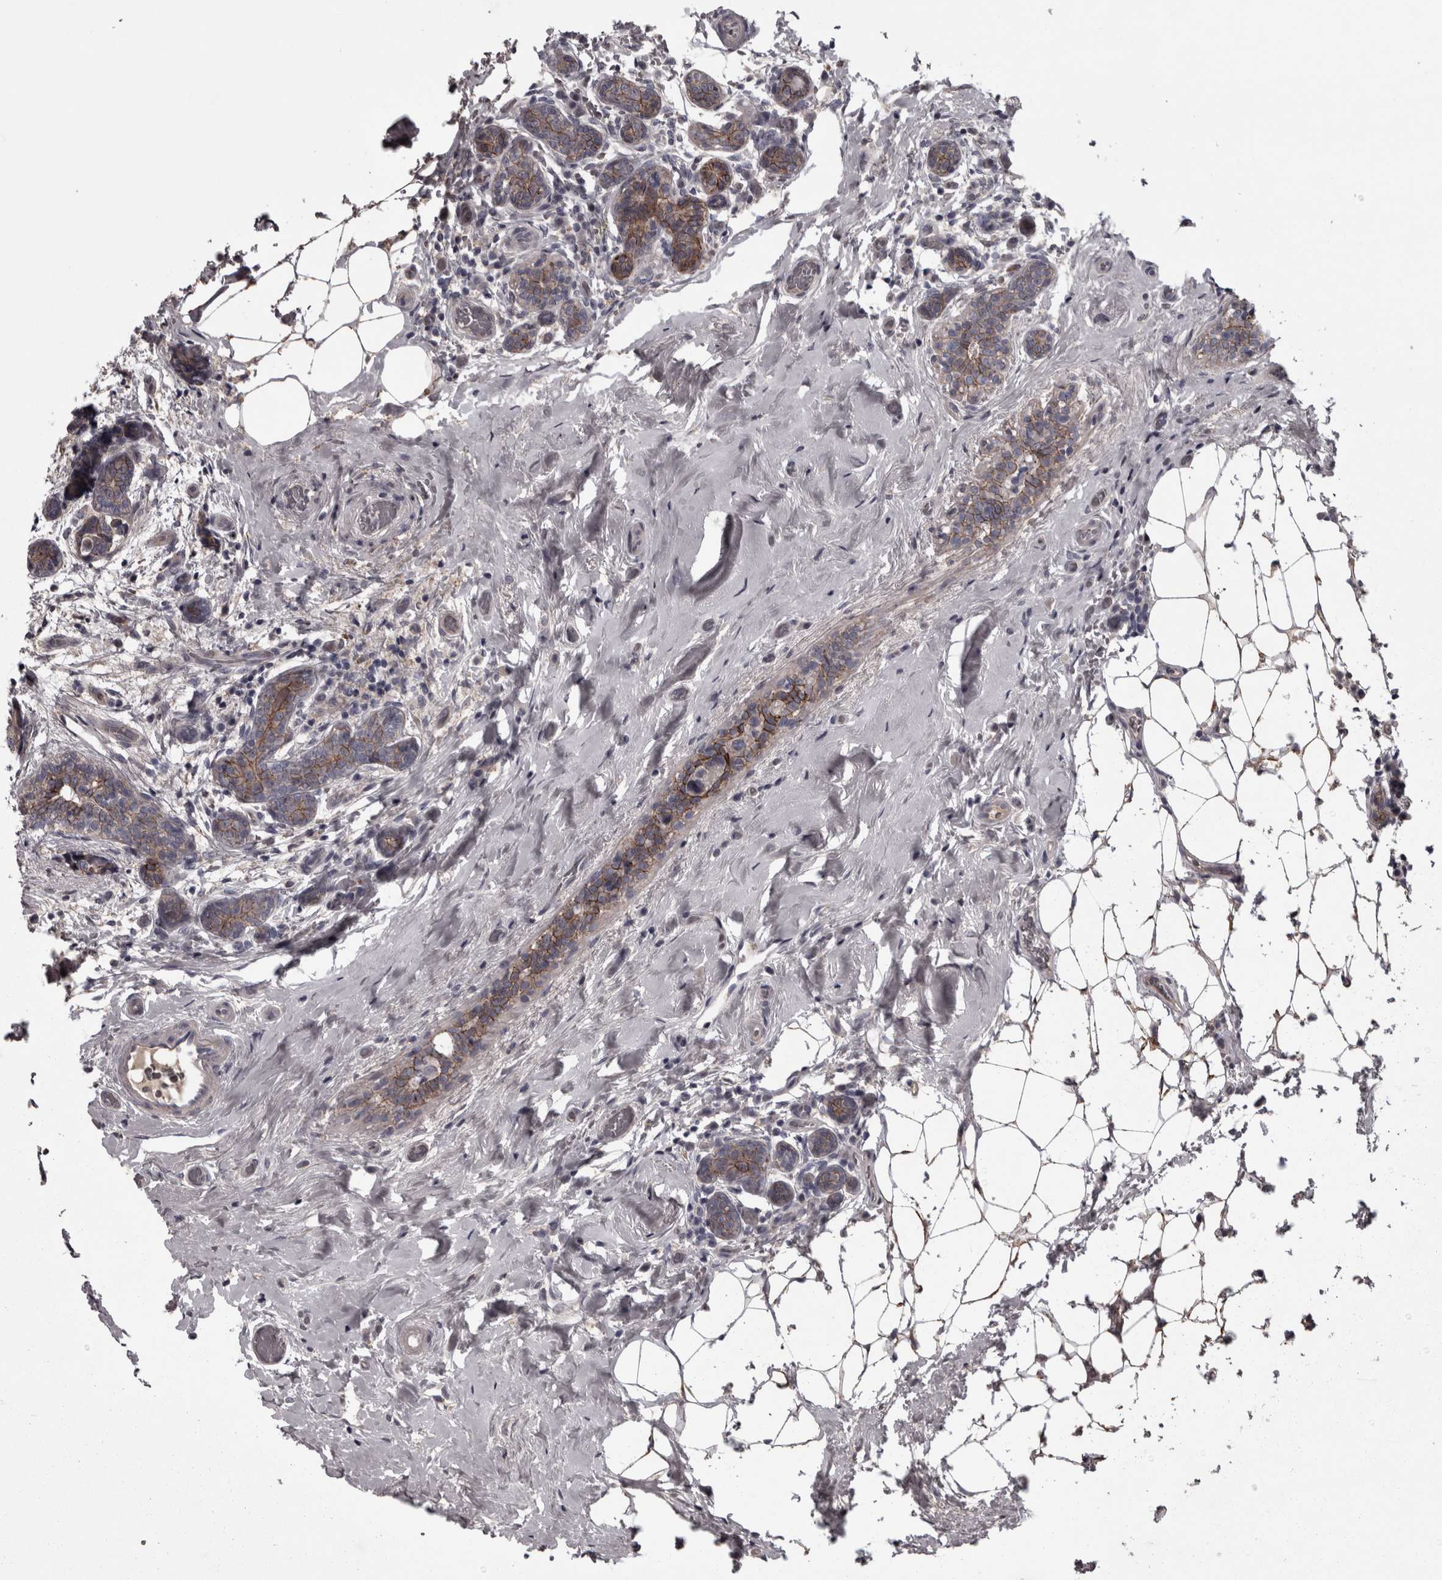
{"staining": {"intensity": "weak", "quantity": "25%-75%", "location": "cytoplasmic/membranous"}, "tissue": "breast cancer", "cell_type": "Tumor cells", "image_type": "cancer", "snomed": [{"axis": "morphology", "description": "Normal tissue, NOS"}, {"axis": "morphology", "description": "Duct carcinoma"}, {"axis": "topography", "description": "Breast"}], "caption": "Immunohistochemical staining of human breast intraductal carcinoma displays low levels of weak cytoplasmic/membranous expression in about 25%-75% of tumor cells.", "gene": "PCDH17", "patient": {"sex": "female", "age": 43}}